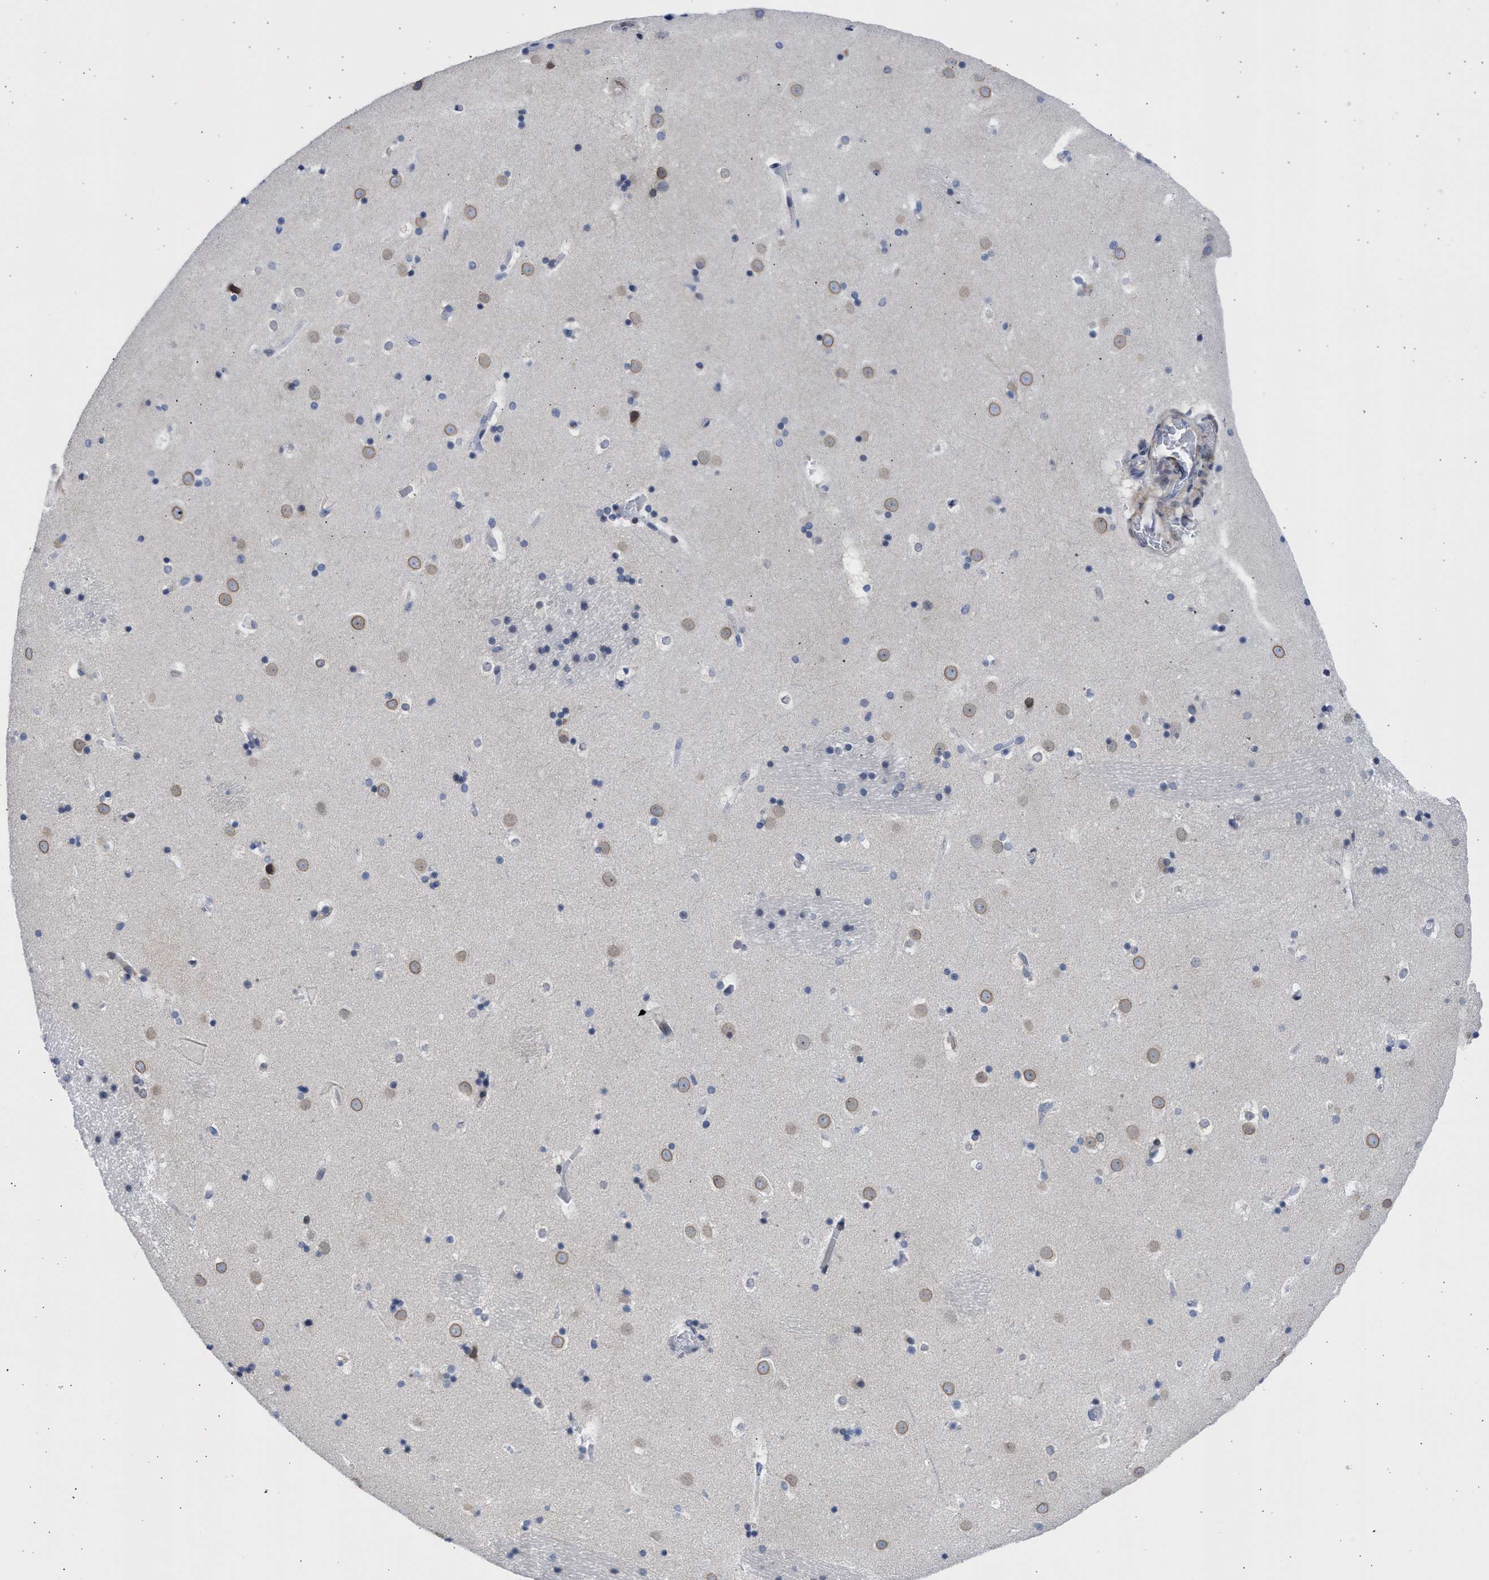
{"staining": {"intensity": "negative", "quantity": "none", "location": "none"}, "tissue": "caudate", "cell_type": "Glial cells", "image_type": "normal", "snomed": [{"axis": "morphology", "description": "Normal tissue, NOS"}, {"axis": "topography", "description": "Lateral ventricle wall"}], "caption": "There is no significant expression in glial cells of caudate. (Stains: DAB immunohistochemistry with hematoxylin counter stain, Microscopy: brightfield microscopy at high magnification).", "gene": "NUP35", "patient": {"sex": "male", "age": 45}}